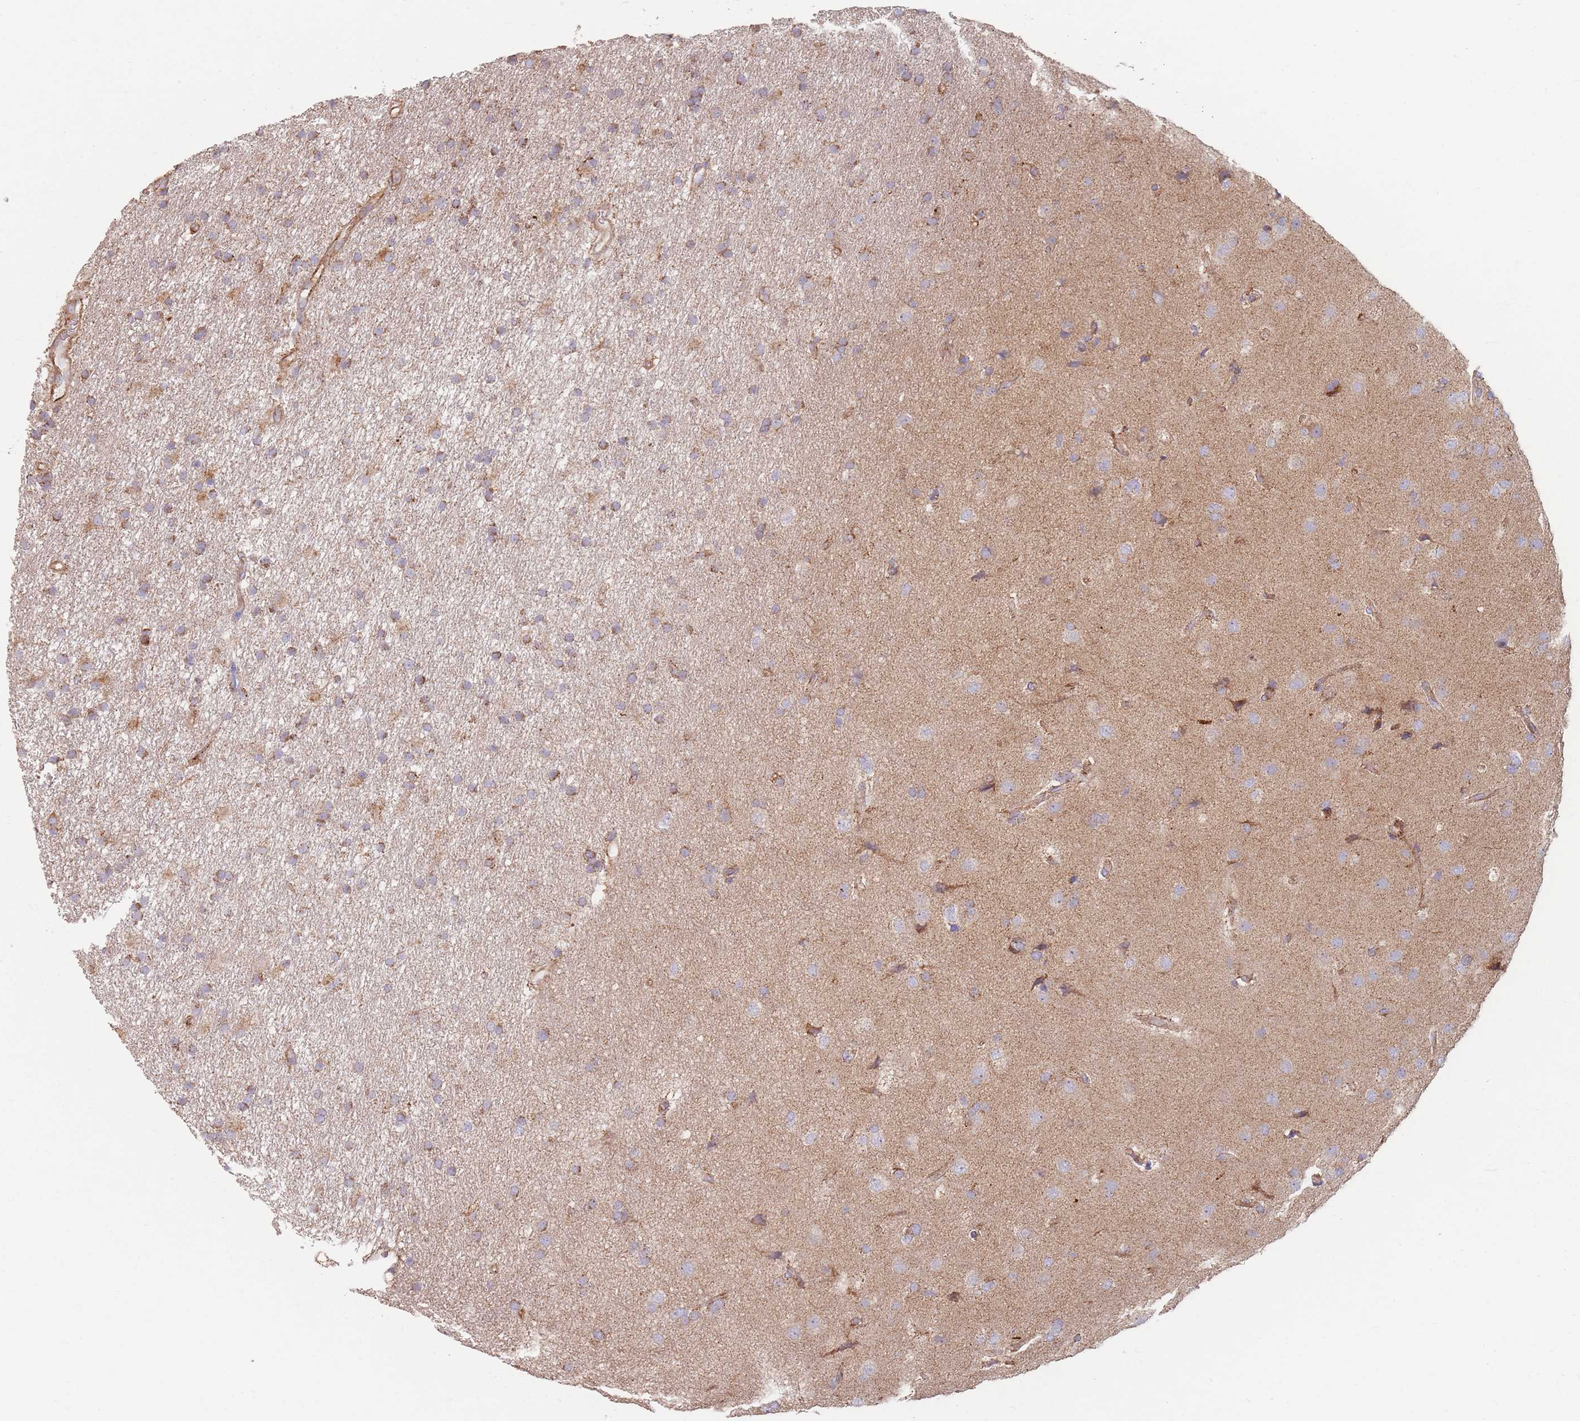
{"staining": {"intensity": "moderate", "quantity": ">75%", "location": "cytoplasmic/membranous"}, "tissue": "glioma", "cell_type": "Tumor cells", "image_type": "cancer", "snomed": [{"axis": "morphology", "description": "Glioma, malignant, High grade"}, {"axis": "topography", "description": "Brain"}], "caption": "Malignant glioma (high-grade) stained with DAB immunohistochemistry (IHC) demonstrates medium levels of moderate cytoplasmic/membranous staining in about >75% of tumor cells.", "gene": "ESRP2", "patient": {"sex": "male", "age": 77}}